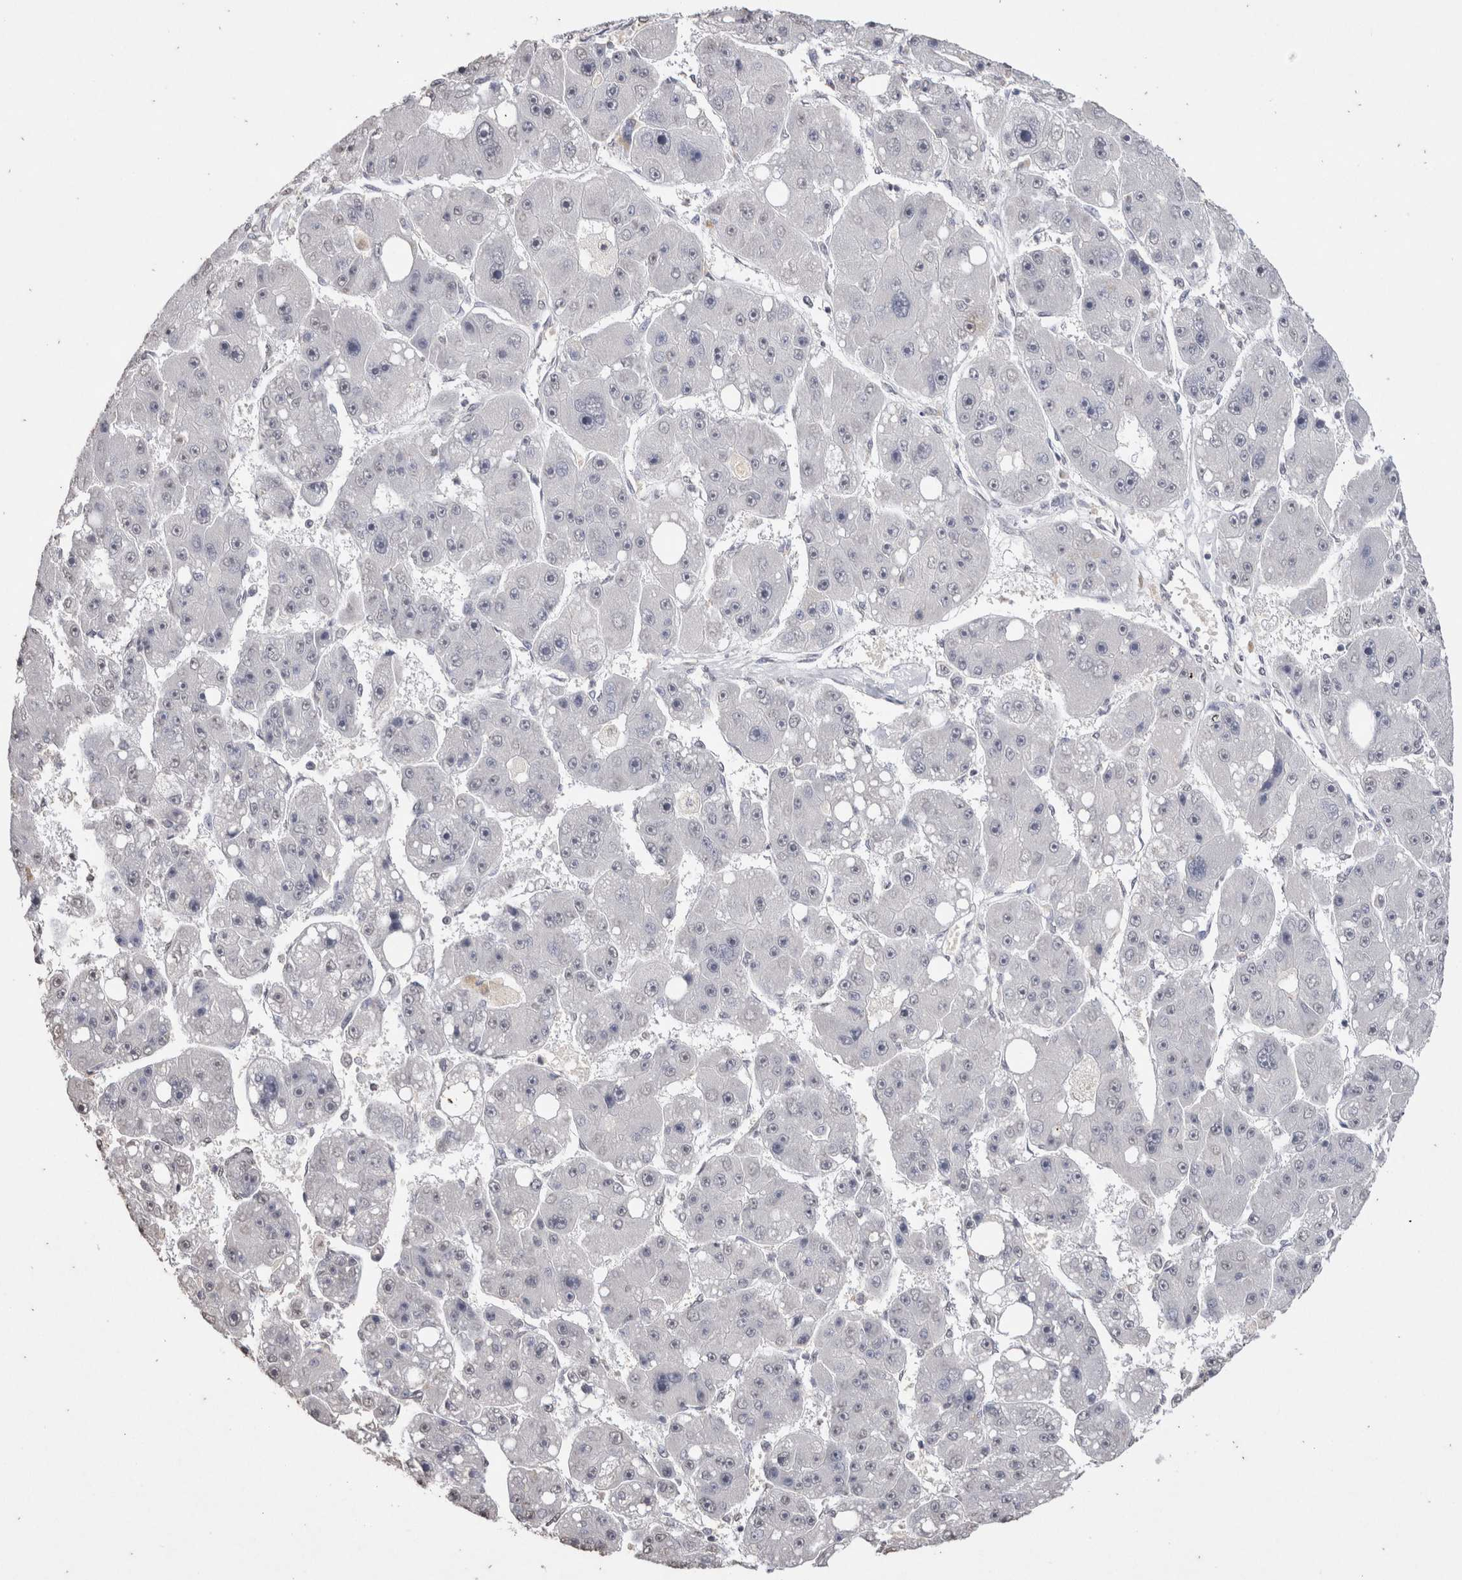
{"staining": {"intensity": "negative", "quantity": "none", "location": "none"}, "tissue": "liver cancer", "cell_type": "Tumor cells", "image_type": "cancer", "snomed": [{"axis": "morphology", "description": "Carcinoma, Hepatocellular, NOS"}, {"axis": "topography", "description": "Liver"}], "caption": "An image of human liver hepatocellular carcinoma is negative for staining in tumor cells. (Brightfield microscopy of DAB (3,3'-diaminobenzidine) immunohistochemistry (IHC) at high magnification).", "gene": "LGALS2", "patient": {"sex": "female", "age": 61}}